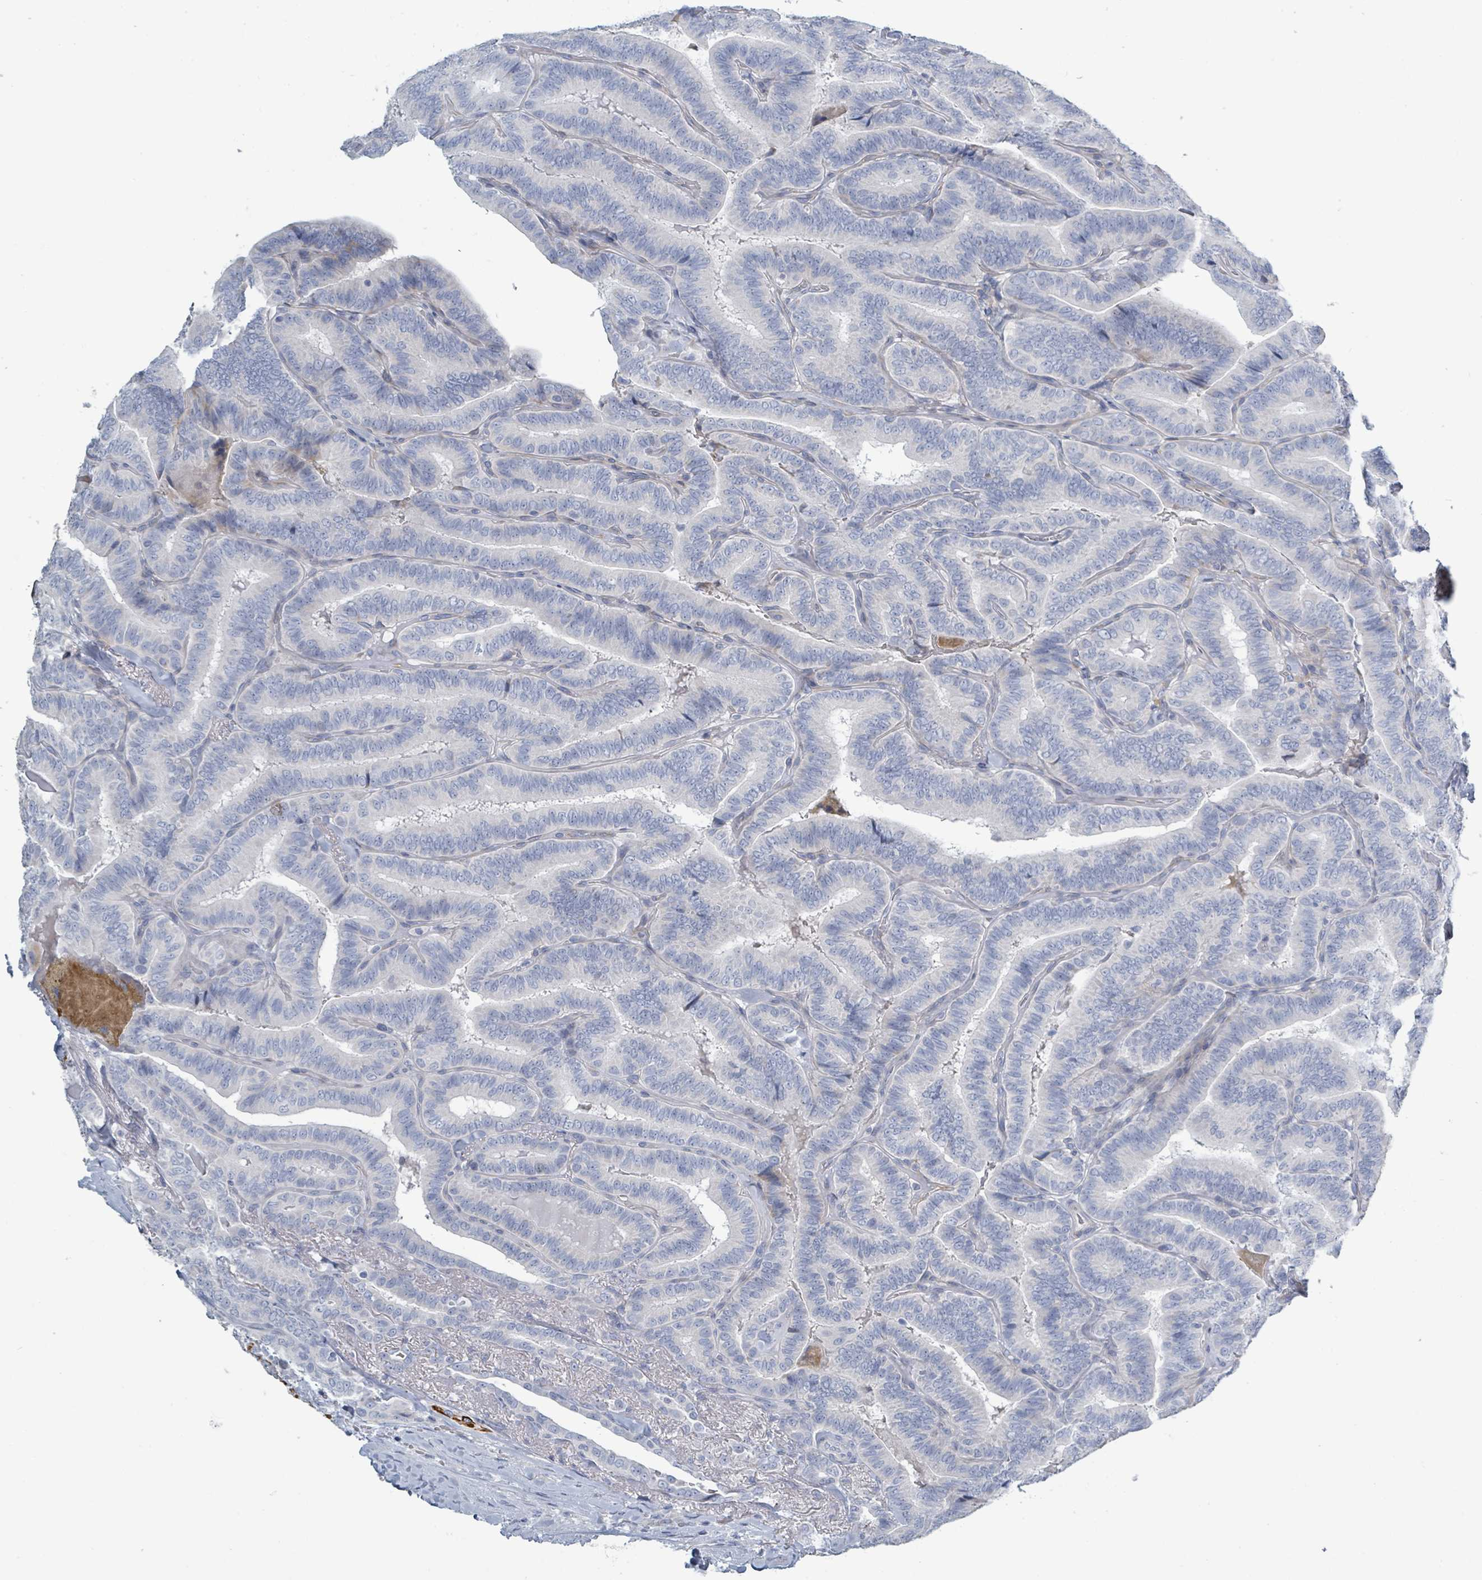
{"staining": {"intensity": "negative", "quantity": "none", "location": "none"}, "tissue": "thyroid cancer", "cell_type": "Tumor cells", "image_type": "cancer", "snomed": [{"axis": "morphology", "description": "Papillary adenocarcinoma, NOS"}, {"axis": "topography", "description": "Thyroid gland"}], "caption": "Immunohistochemical staining of thyroid cancer (papillary adenocarcinoma) demonstrates no significant staining in tumor cells. (Brightfield microscopy of DAB immunohistochemistry at high magnification).", "gene": "RAB33B", "patient": {"sex": "male", "age": 61}}